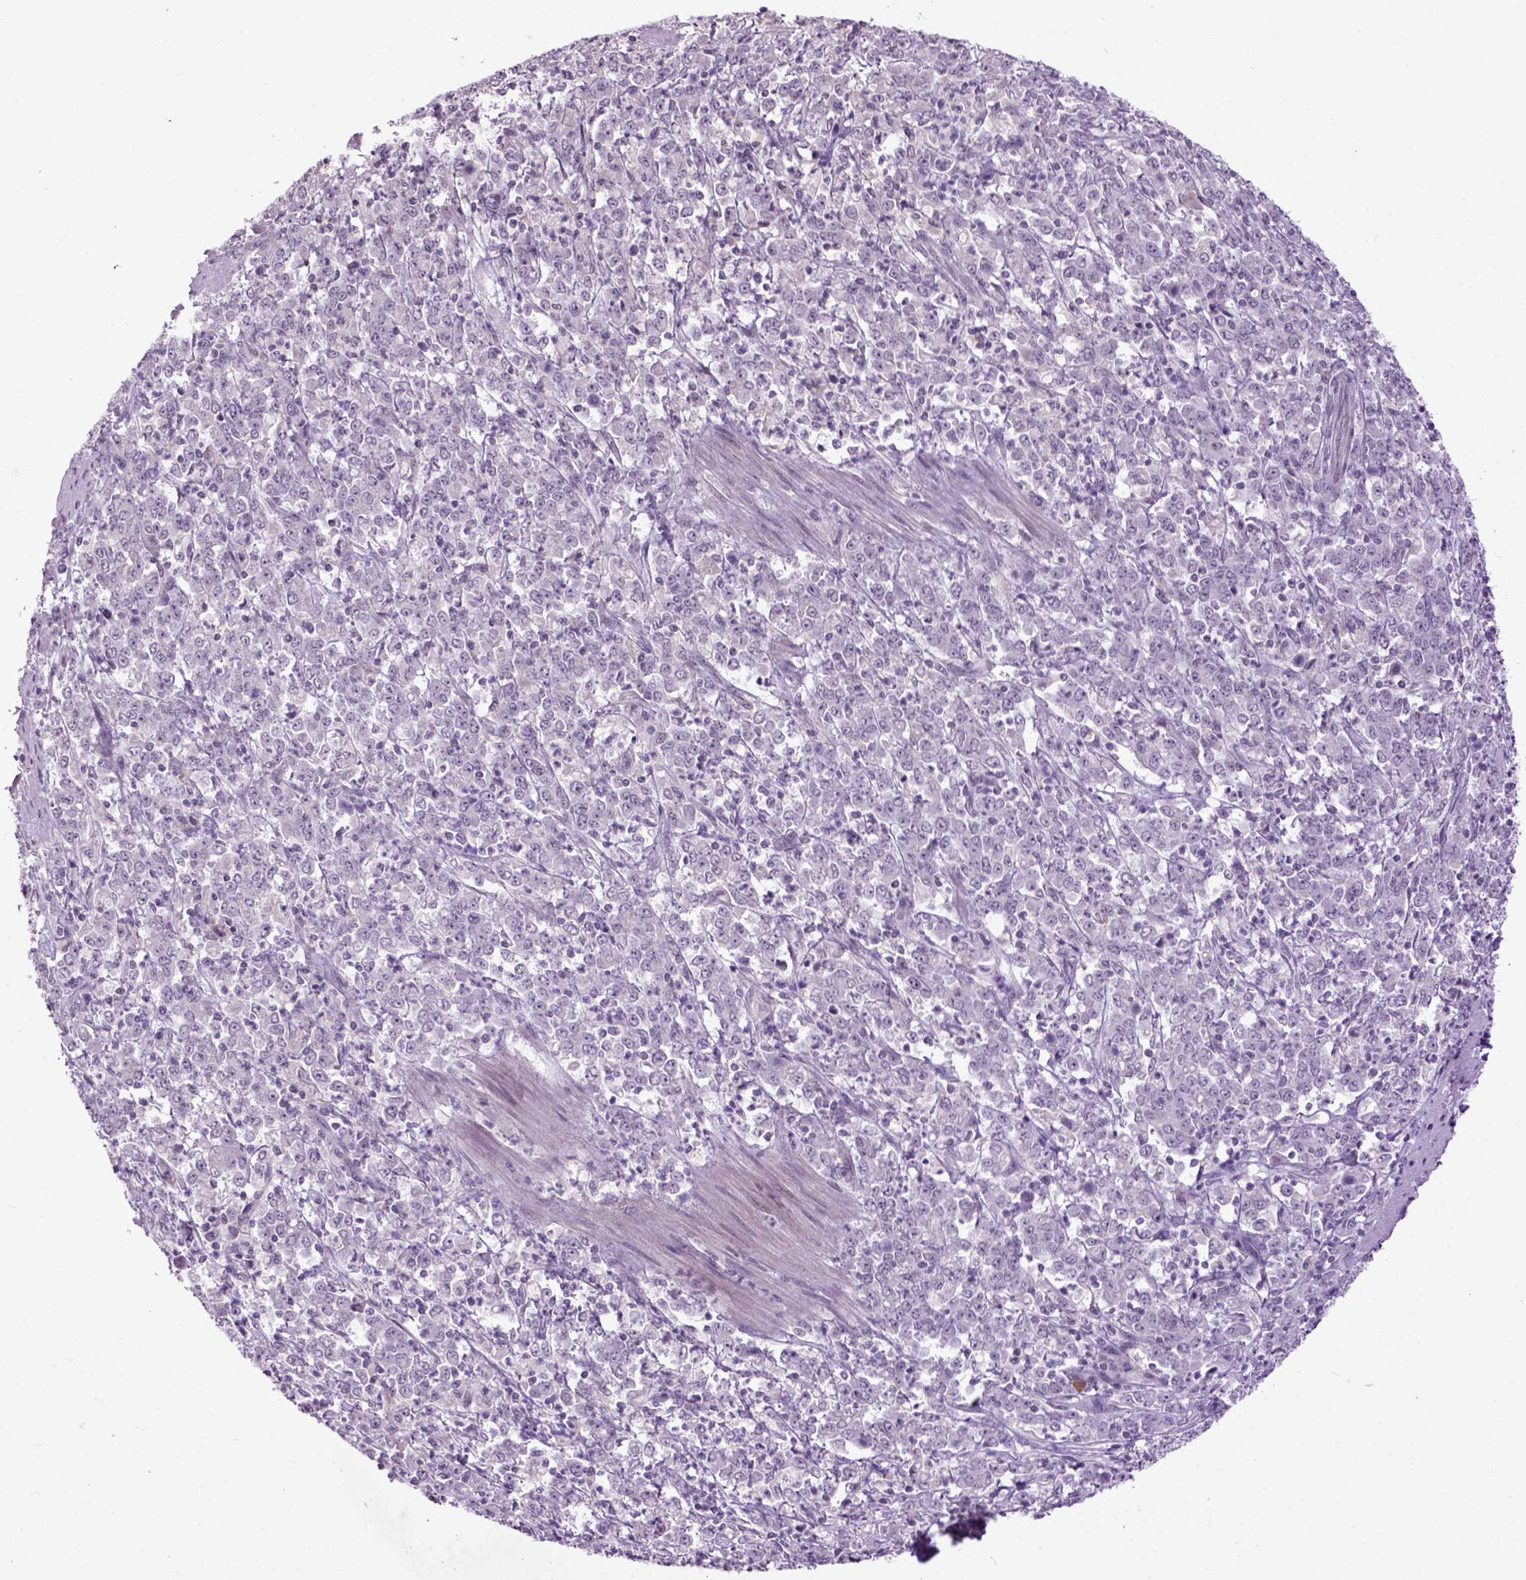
{"staining": {"intensity": "negative", "quantity": "none", "location": "none"}, "tissue": "stomach cancer", "cell_type": "Tumor cells", "image_type": "cancer", "snomed": [{"axis": "morphology", "description": "Adenocarcinoma, NOS"}, {"axis": "topography", "description": "Stomach, lower"}], "caption": "Stomach cancer (adenocarcinoma) was stained to show a protein in brown. There is no significant staining in tumor cells. (Brightfield microscopy of DAB (3,3'-diaminobenzidine) immunohistochemistry at high magnification).", "gene": "EMILIN3", "patient": {"sex": "female", "age": 71}}